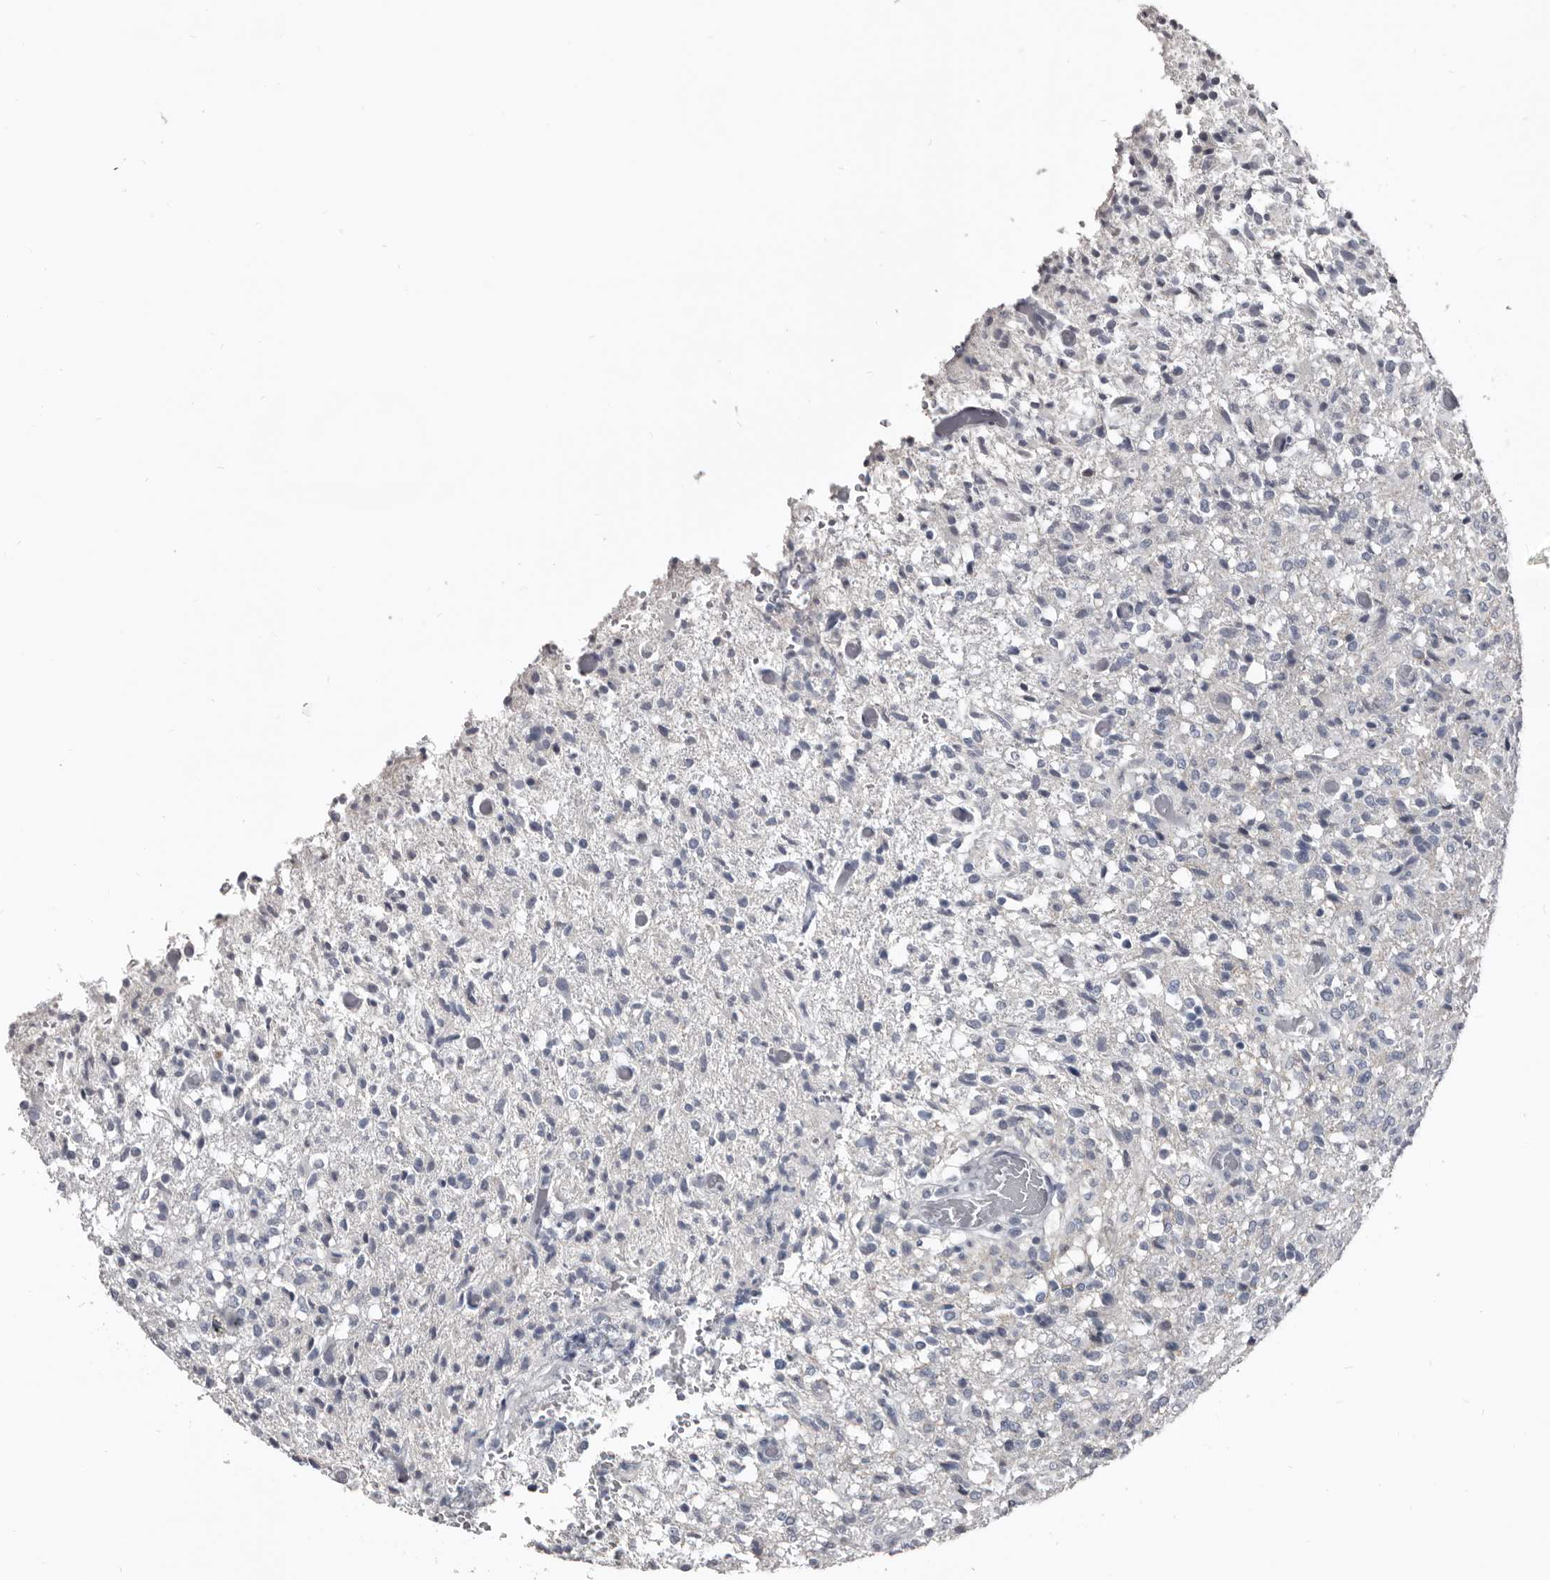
{"staining": {"intensity": "negative", "quantity": "none", "location": "none"}, "tissue": "glioma", "cell_type": "Tumor cells", "image_type": "cancer", "snomed": [{"axis": "morphology", "description": "Glioma, malignant, High grade"}, {"axis": "topography", "description": "Brain"}], "caption": "A histopathology image of human glioma is negative for staining in tumor cells. Brightfield microscopy of immunohistochemistry stained with DAB (3,3'-diaminobenzidine) (brown) and hematoxylin (blue), captured at high magnification.", "gene": "GREB1", "patient": {"sex": "female", "age": 57}}